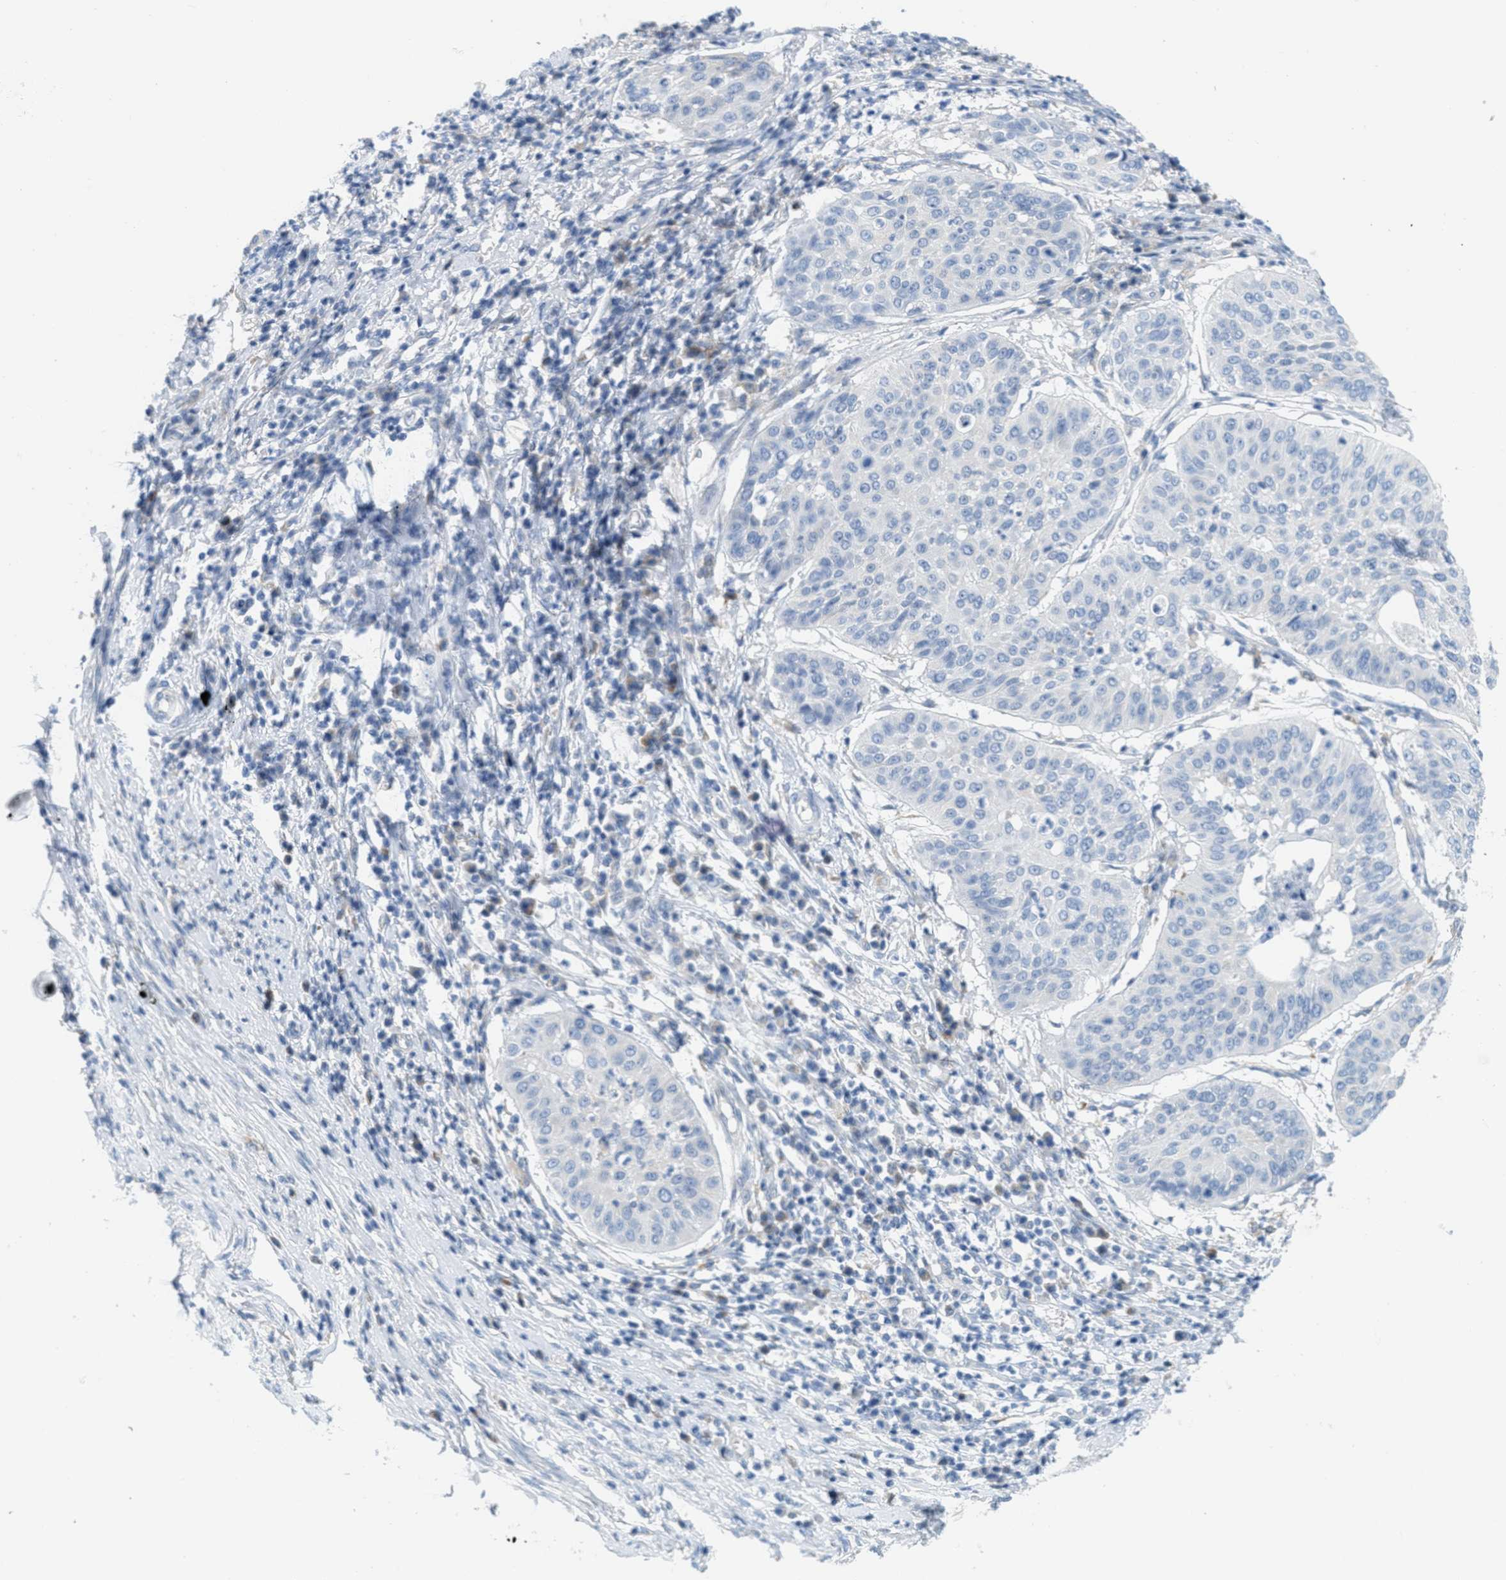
{"staining": {"intensity": "negative", "quantity": "none", "location": "none"}, "tissue": "cervical cancer", "cell_type": "Tumor cells", "image_type": "cancer", "snomed": [{"axis": "morphology", "description": "Normal tissue, NOS"}, {"axis": "morphology", "description": "Squamous cell carcinoma, NOS"}, {"axis": "topography", "description": "Cervix"}], "caption": "This image is of squamous cell carcinoma (cervical) stained with immunohistochemistry to label a protein in brown with the nuclei are counter-stained blue. There is no staining in tumor cells. (DAB immunohistochemistry (IHC) with hematoxylin counter stain).", "gene": "TEX264", "patient": {"sex": "female", "age": 39}}